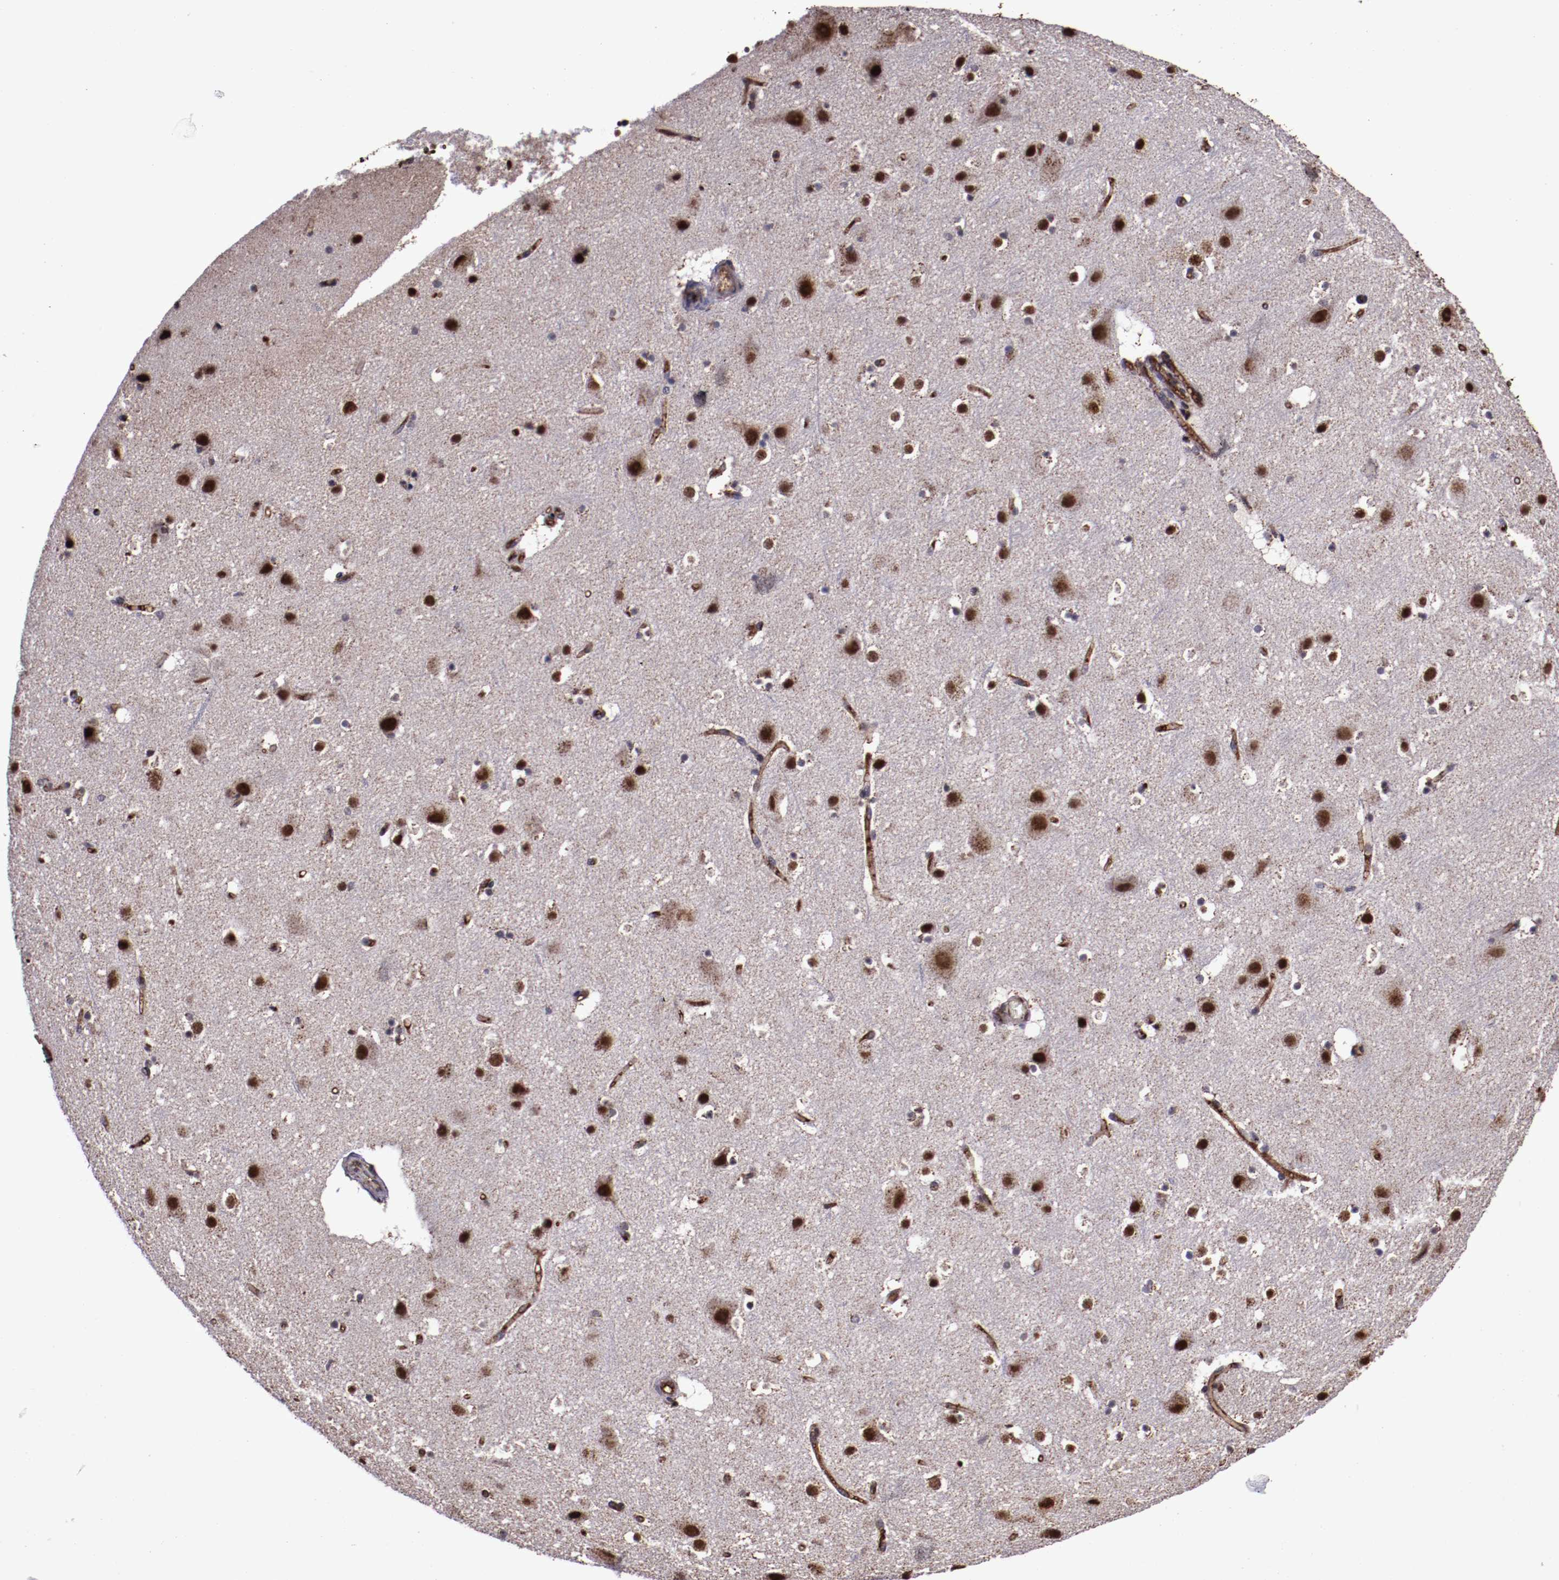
{"staining": {"intensity": "moderate", "quantity": ">75%", "location": "cytoplasmic/membranous"}, "tissue": "cerebral cortex", "cell_type": "Endothelial cells", "image_type": "normal", "snomed": [{"axis": "morphology", "description": "Normal tissue, NOS"}, {"axis": "topography", "description": "Cerebral cortex"}], "caption": "A high-resolution micrograph shows immunohistochemistry staining of benign cerebral cortex, which demonstrates moderate cytoplasmic/membranous expression in about >75% of endothelial cells. Nuclei are stained in blue.", "gene": "LONP1", "patient": {"sex": "male", "age": 45}}